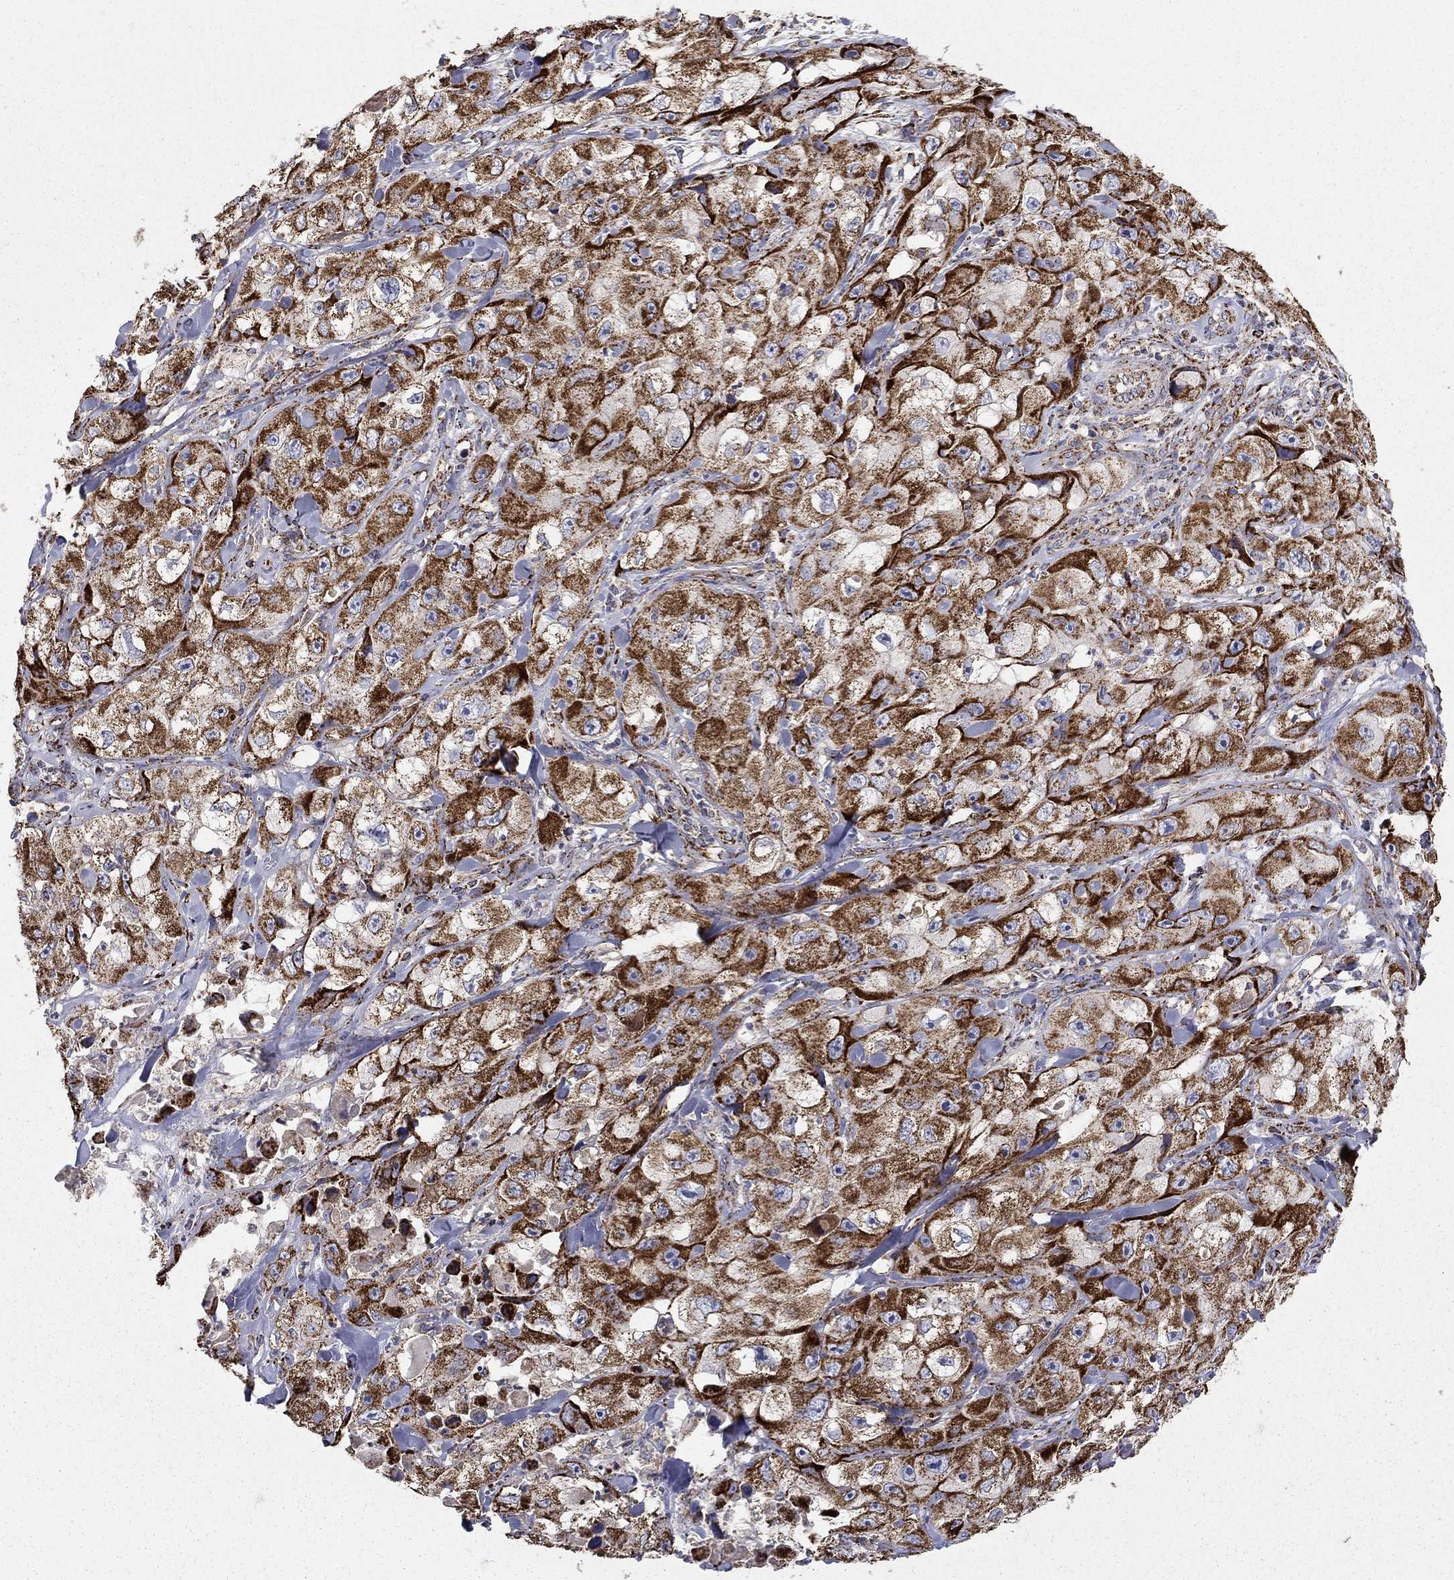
{"staining": {"intensity": "strong", "quantity": ">75%", "location": "cytoplasmic/membranous"}, "tissue": "skin cancer", "cell_type": "Tumor cells", "image_type": "cancer", "snomed": [{"axis": "morphology", "description": "Squamous cell carcinoma, NOS"}, {"axis": "topography", "description": "Skin"}, {"axis": "topography", "description": "Subcutis"}], "caption": "Tumor cells demonstrate strong cytoplasmic/membranous staining in about >75% of cells in skin squamous cell carcinoma. (brown staining indicates protein expression, while blue staining denotes nuclei).", "gene": "GCSH", "patient": {"sex": "male", "age": 73}}